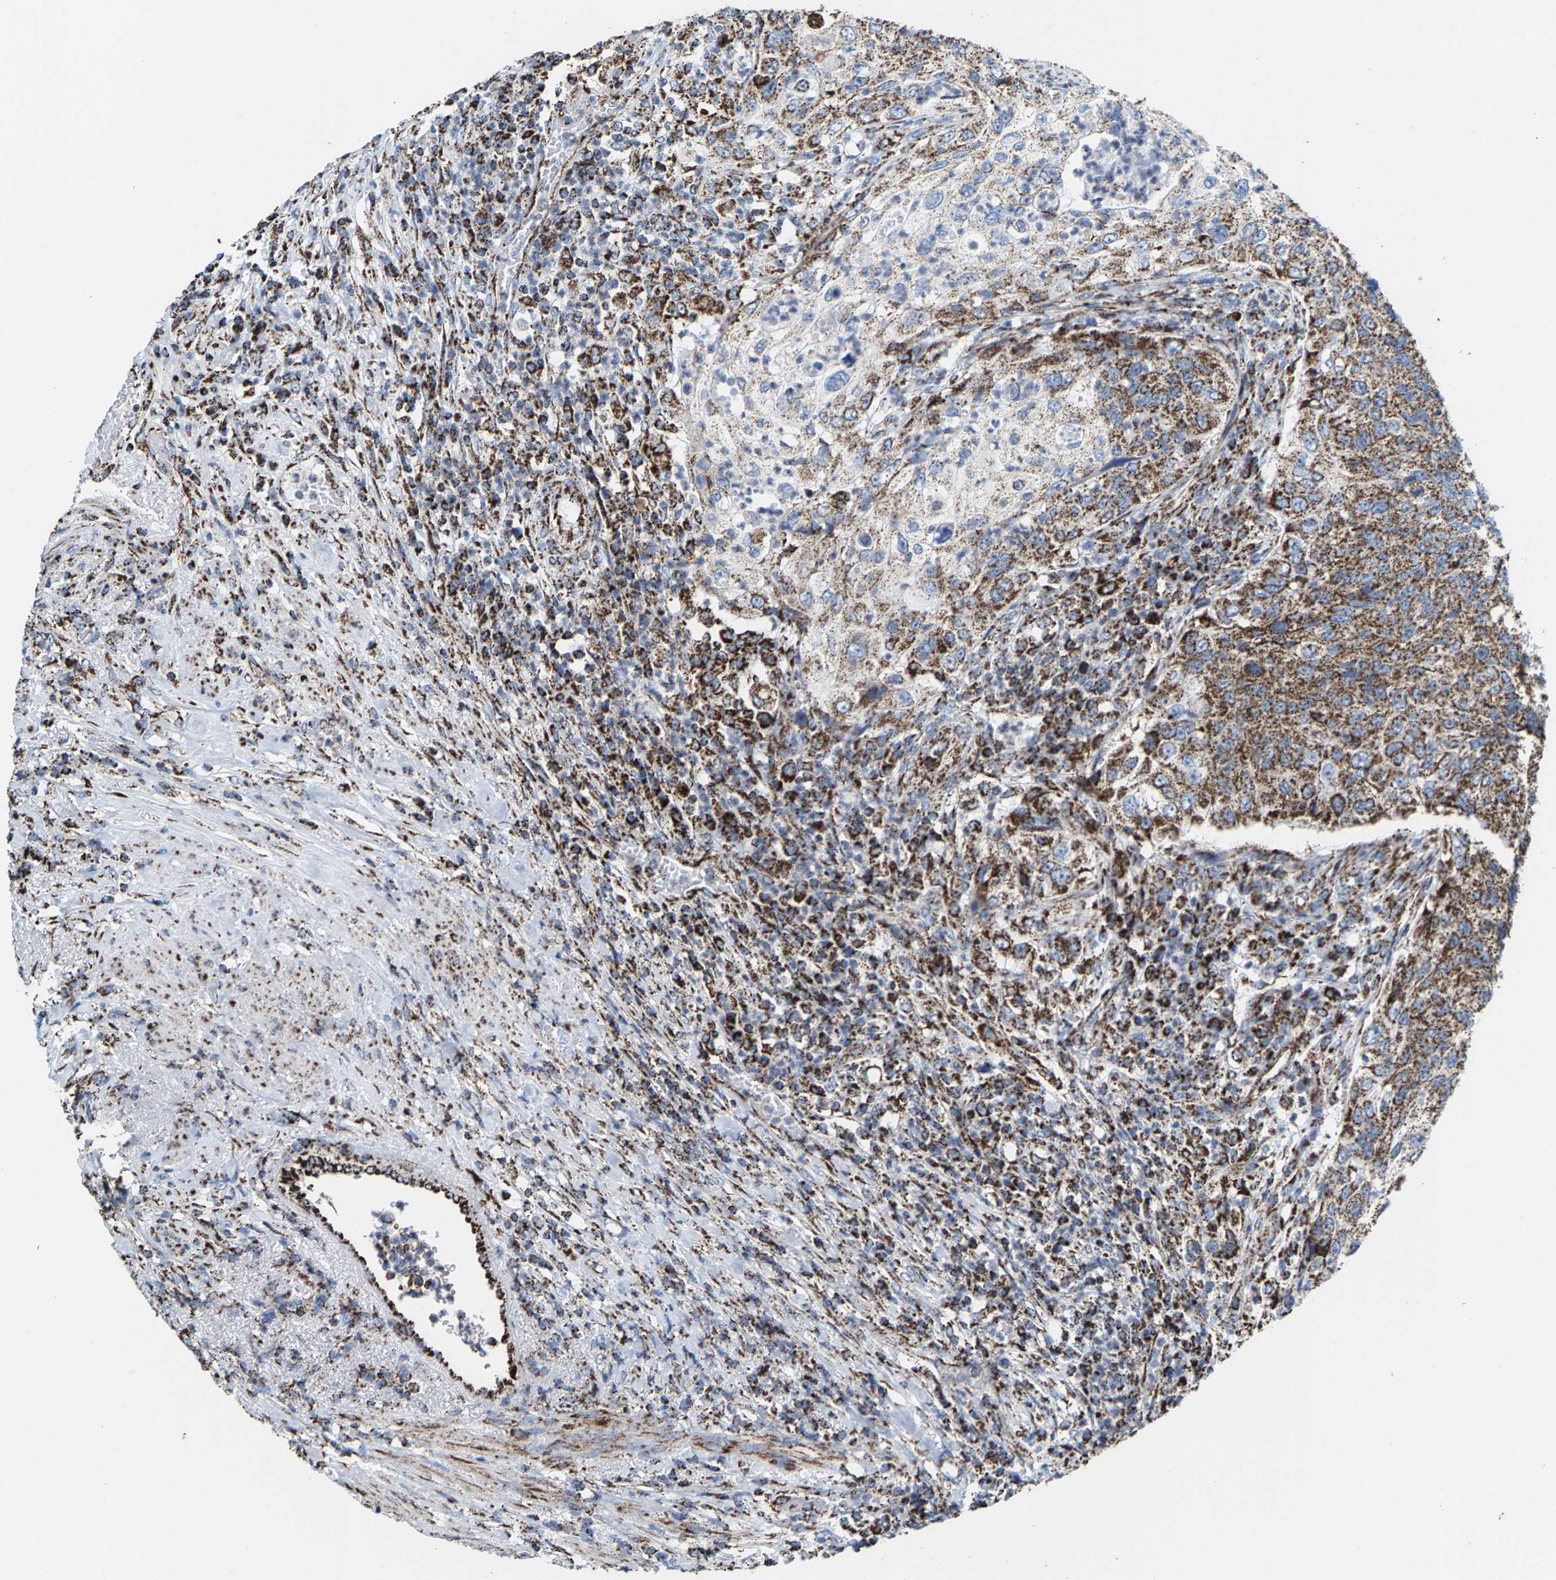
{"staining": {"intensity": "moderate", "quantity": "25%-75%", "location": "cytoplasmic/membranous"}, "tissue": "urothelial cancer", "cell_type": "Tumor cells", "image_type": "cancer", "snomed": [{"axis": "morphology", "description": "Urothelial carcinoma, High grade"}, {"axis": "topography", "description": "Urinary bladder"}], "caption": "A micrograph showing moderate cytoplasmic/membranous staining in about 25%-75% of tumor cells in urothelial cancer, as visualized by brown immunohistochemical staining.", "gene": "ECHS1", "patient": {"sex": "female", "age": 60}}